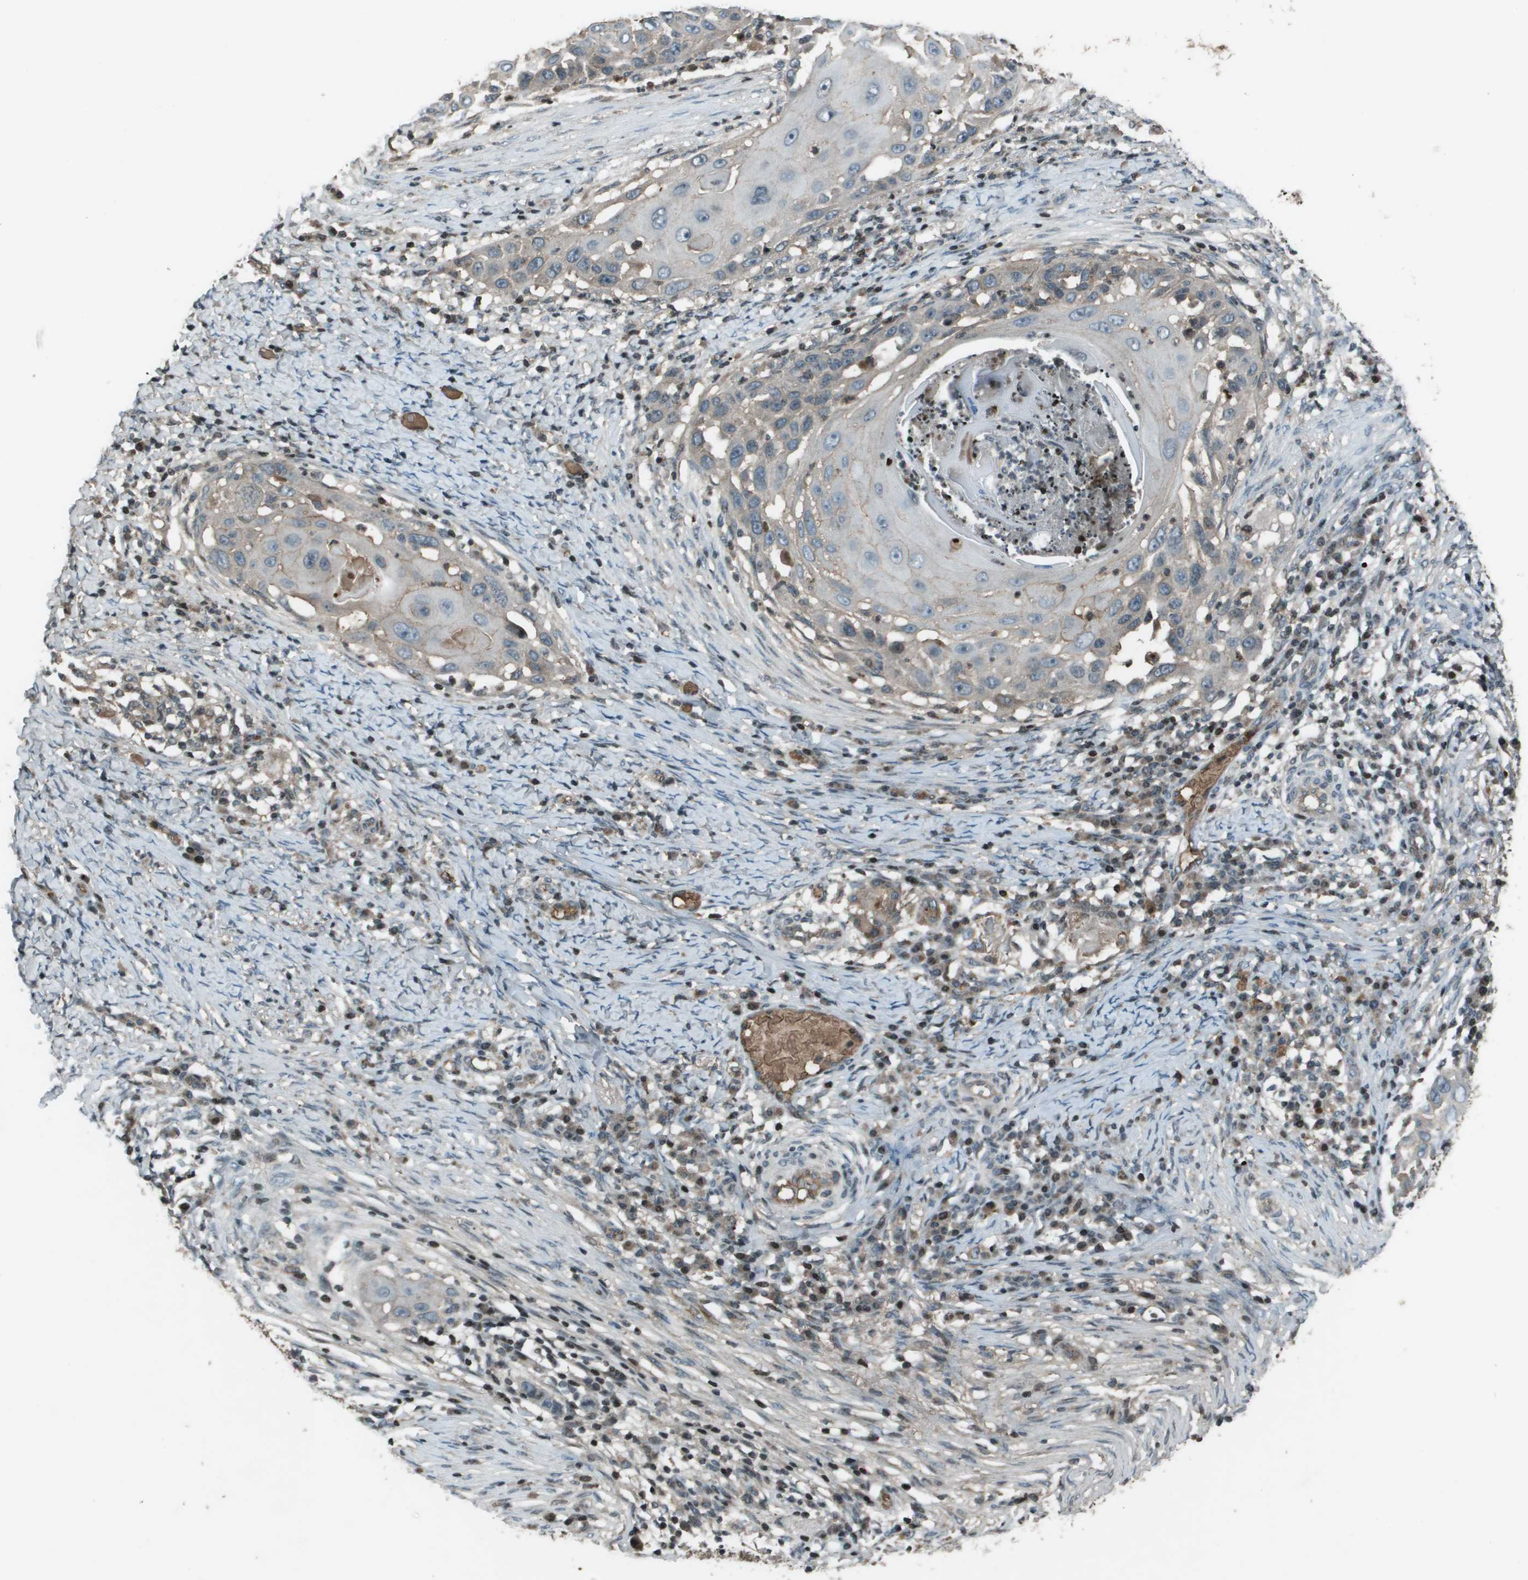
{"staining": {"intensity": "negative", "quantity": "none", "location": "none"}, "tissue": "skin cancer", "cell_type": "Tumor cells", "image_type": "cancer", "snomed": [{"axis": "morphology", "description": "Squamous cell carcinoma, NOS"}, {"axis": "topography", "description": "Skin"}], "caption": "High power microscopy micrograph of an IHC micrograph of skin squamous cell carcinoma, revealing no significant staining in tumor cells.", "gene": "CXCL12", "patient": {"sex": "female", "age": 44}}